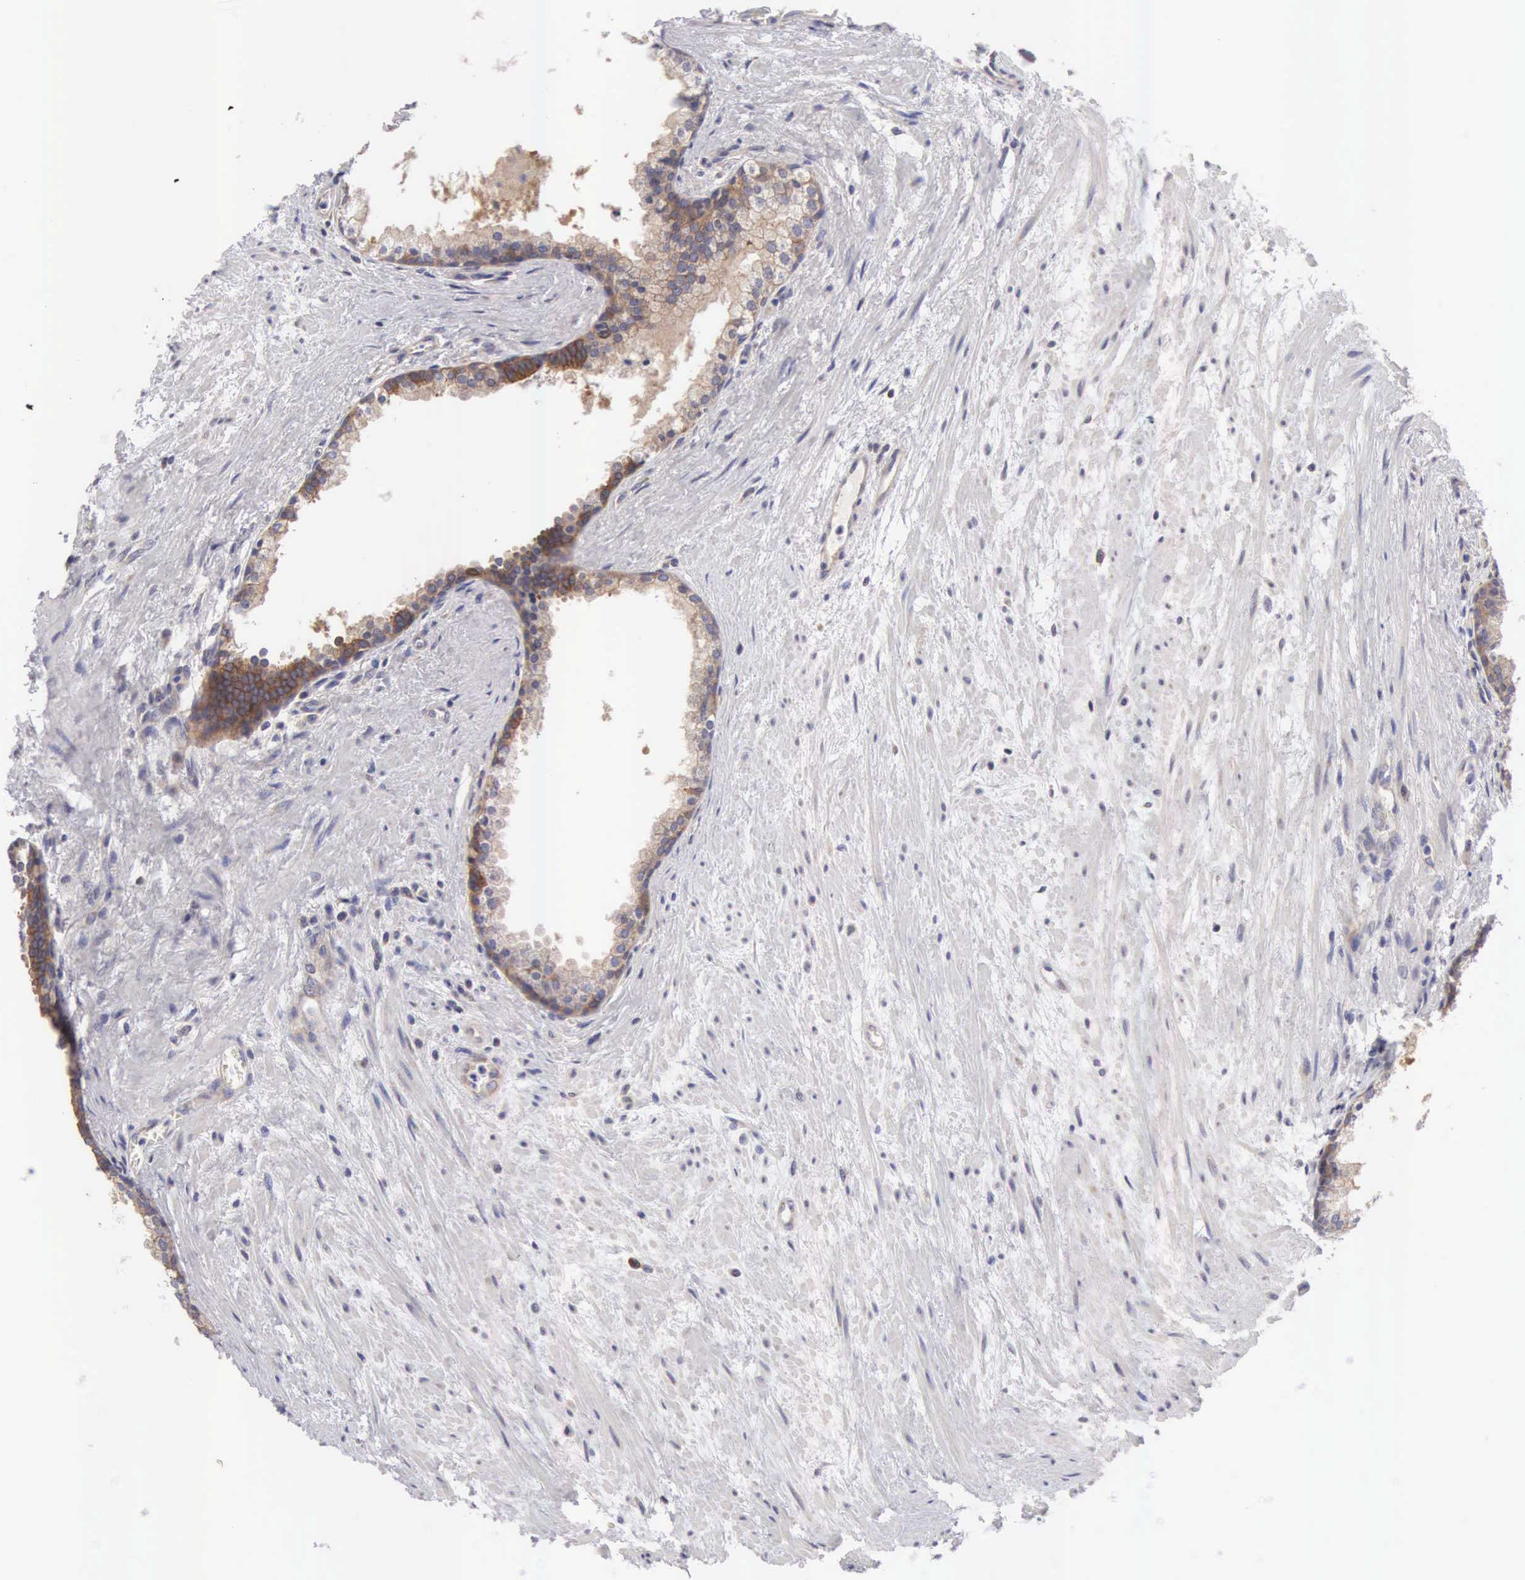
{"staining": {"intensity": "moderate", "quantity": ">75%", "location": "cytoplasmic/membranous"}, "tissue": "prostate", "cell_type": "Glandular cells", "image_type": "normal", "snomed": [{"axis": "morphology", "description": "Normal tissue, NOS"}, {"axis": "topography", "description": "Prostate"}], "caption": "Unremarkable prostate was stained to show a protein in brown. There is medium levels of moderate cytoplasmic/membranous expression in about >75% of glandular cells. (IHC, brightfield microscopy, high magnification).", "gene": "TXLNG", "patient": {"sex": "male", "age": 65}}